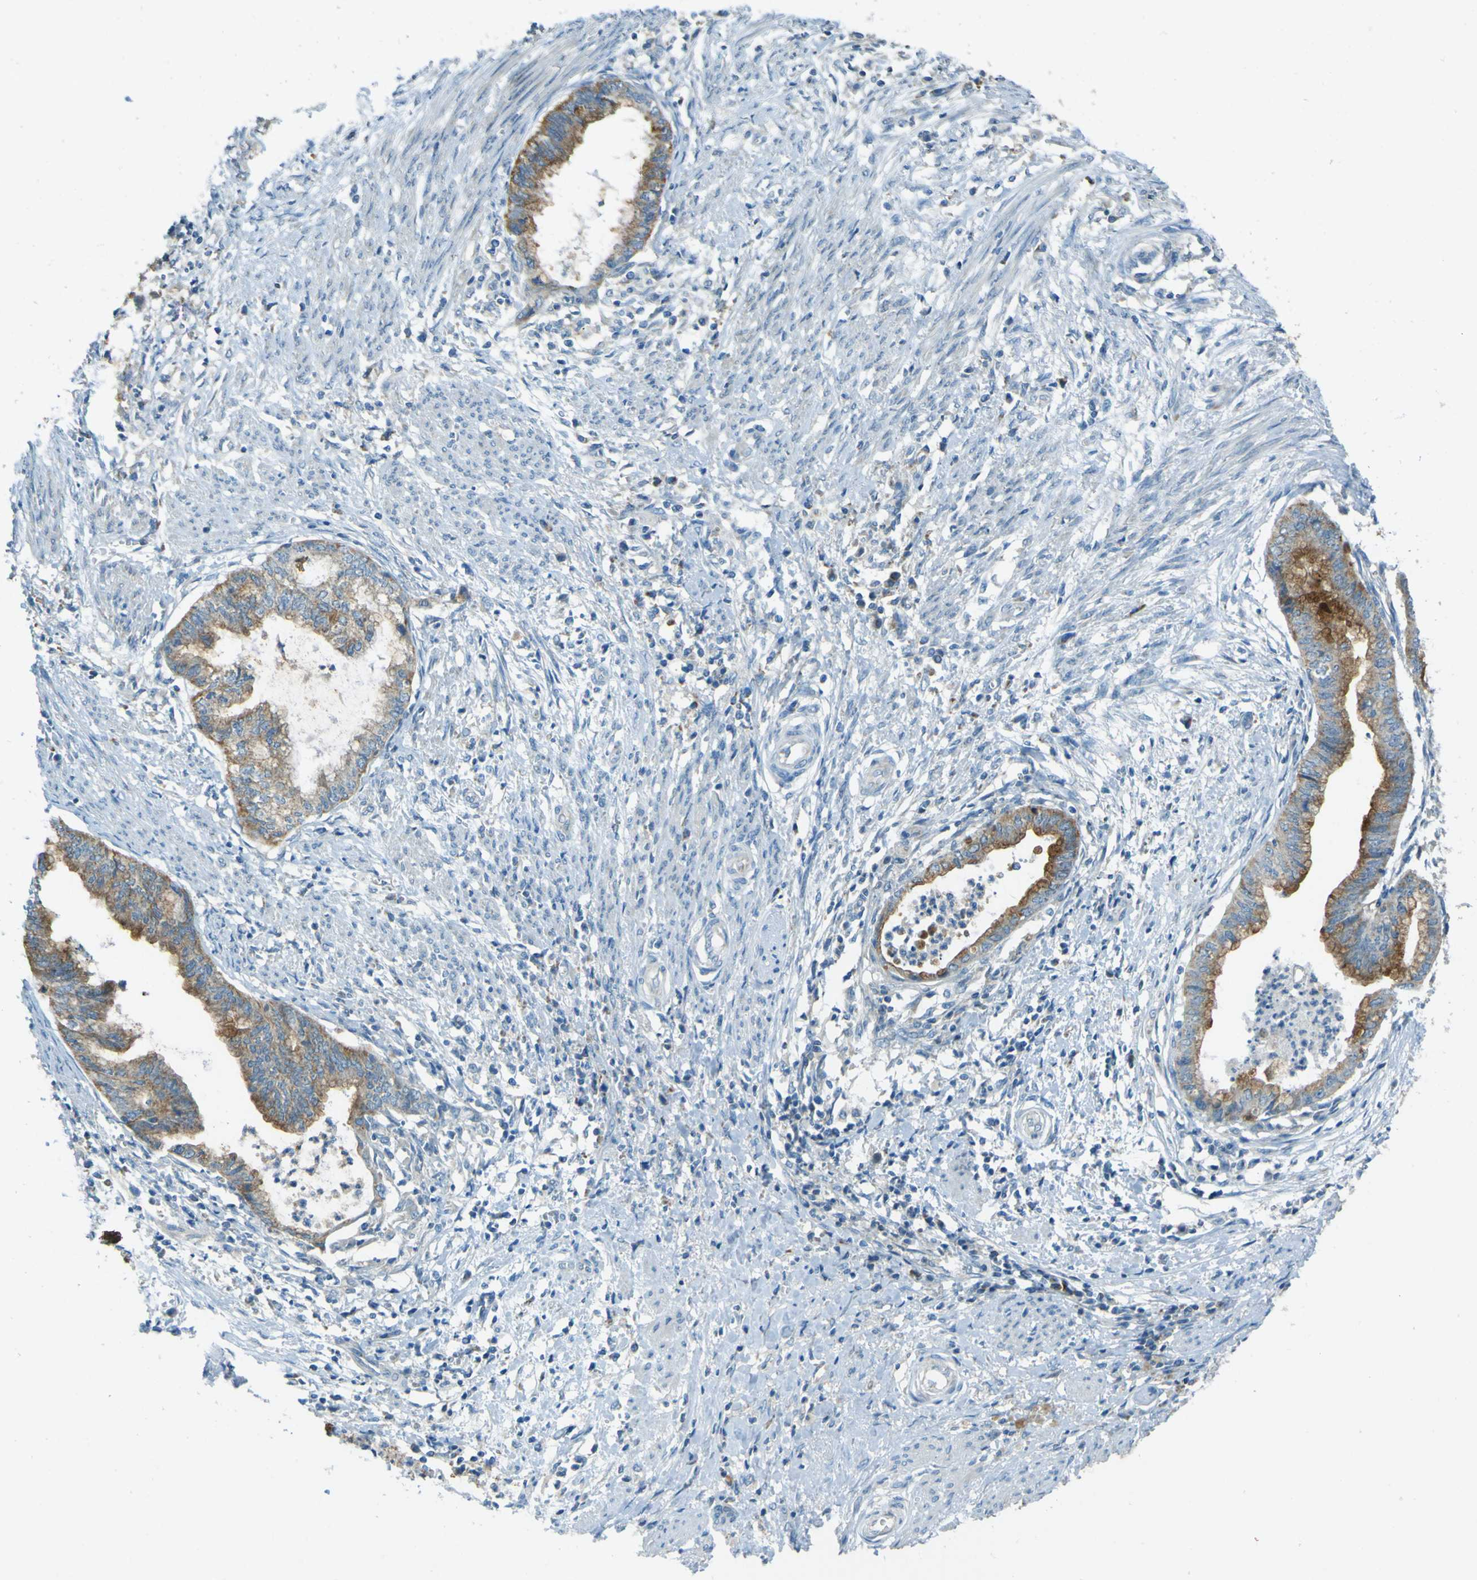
{"staining": {"intensity": "moderate", "quantity": ">75%", "location": "cytoplasmic/membranous"}, "tissue": "endometrial cancer", "cell_type": "Tumor cells", "image_type": "cancer", "snomed": [{"axis": "morphology", "description": "Necrosis, NOS"}, {"axis": "morphology", "description": "Adenocarcinoma, NOS"}, {"axis": "topography", "description": "Endometrium"}], "caption": "Protein staining by IHC shows moderate cytoplasmic/membranous expression in about >75% of tumor cells in endometrial cancer. (brown staining indicates protein expression, while blue staining denotes nuclei).", "gene": "FKTN", "patient": {"sex": "female", "age": 79}}